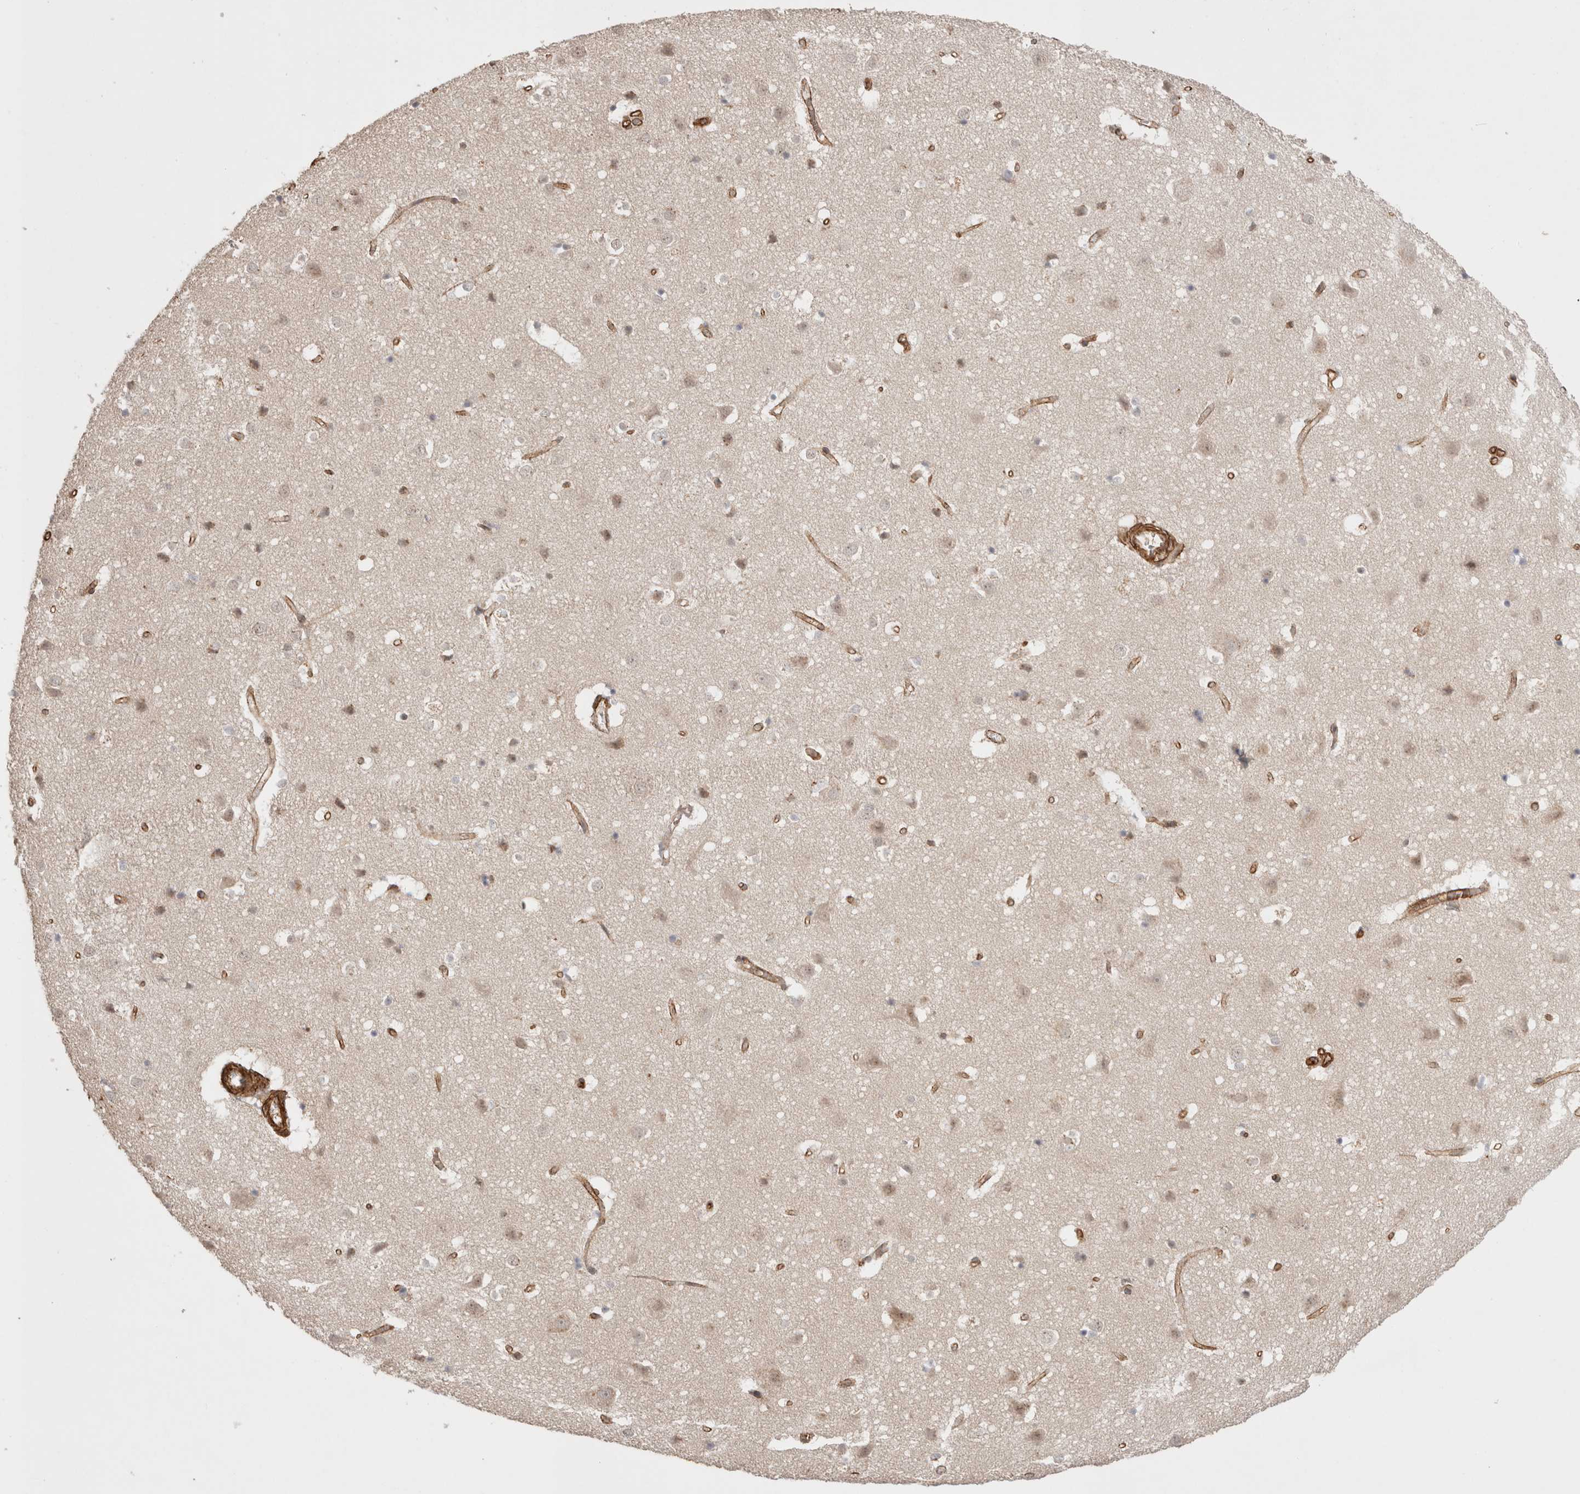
{"staining": {"intensity": "moderate", "quantity": ">75%", "location": "cytoplasmic/membranous"}, "tissue": "cerebral cortex", "cell_type": "Endothelial cells", "image_type": "normal", "snomed": [{"axis": "morphology", "description": "Normal tissue, NOS"}, {"axis": "topography", "description": "Cerebral cortex"}], "caption": "Moderate cytoplasmic/membranous positivity for a protein is present in about >75% of endothelial cells of normal cerebral cortex using immunohistochemistry (IHC).", "gene": "CAAP1", "patient": {"sex": "male", "age": 54}}